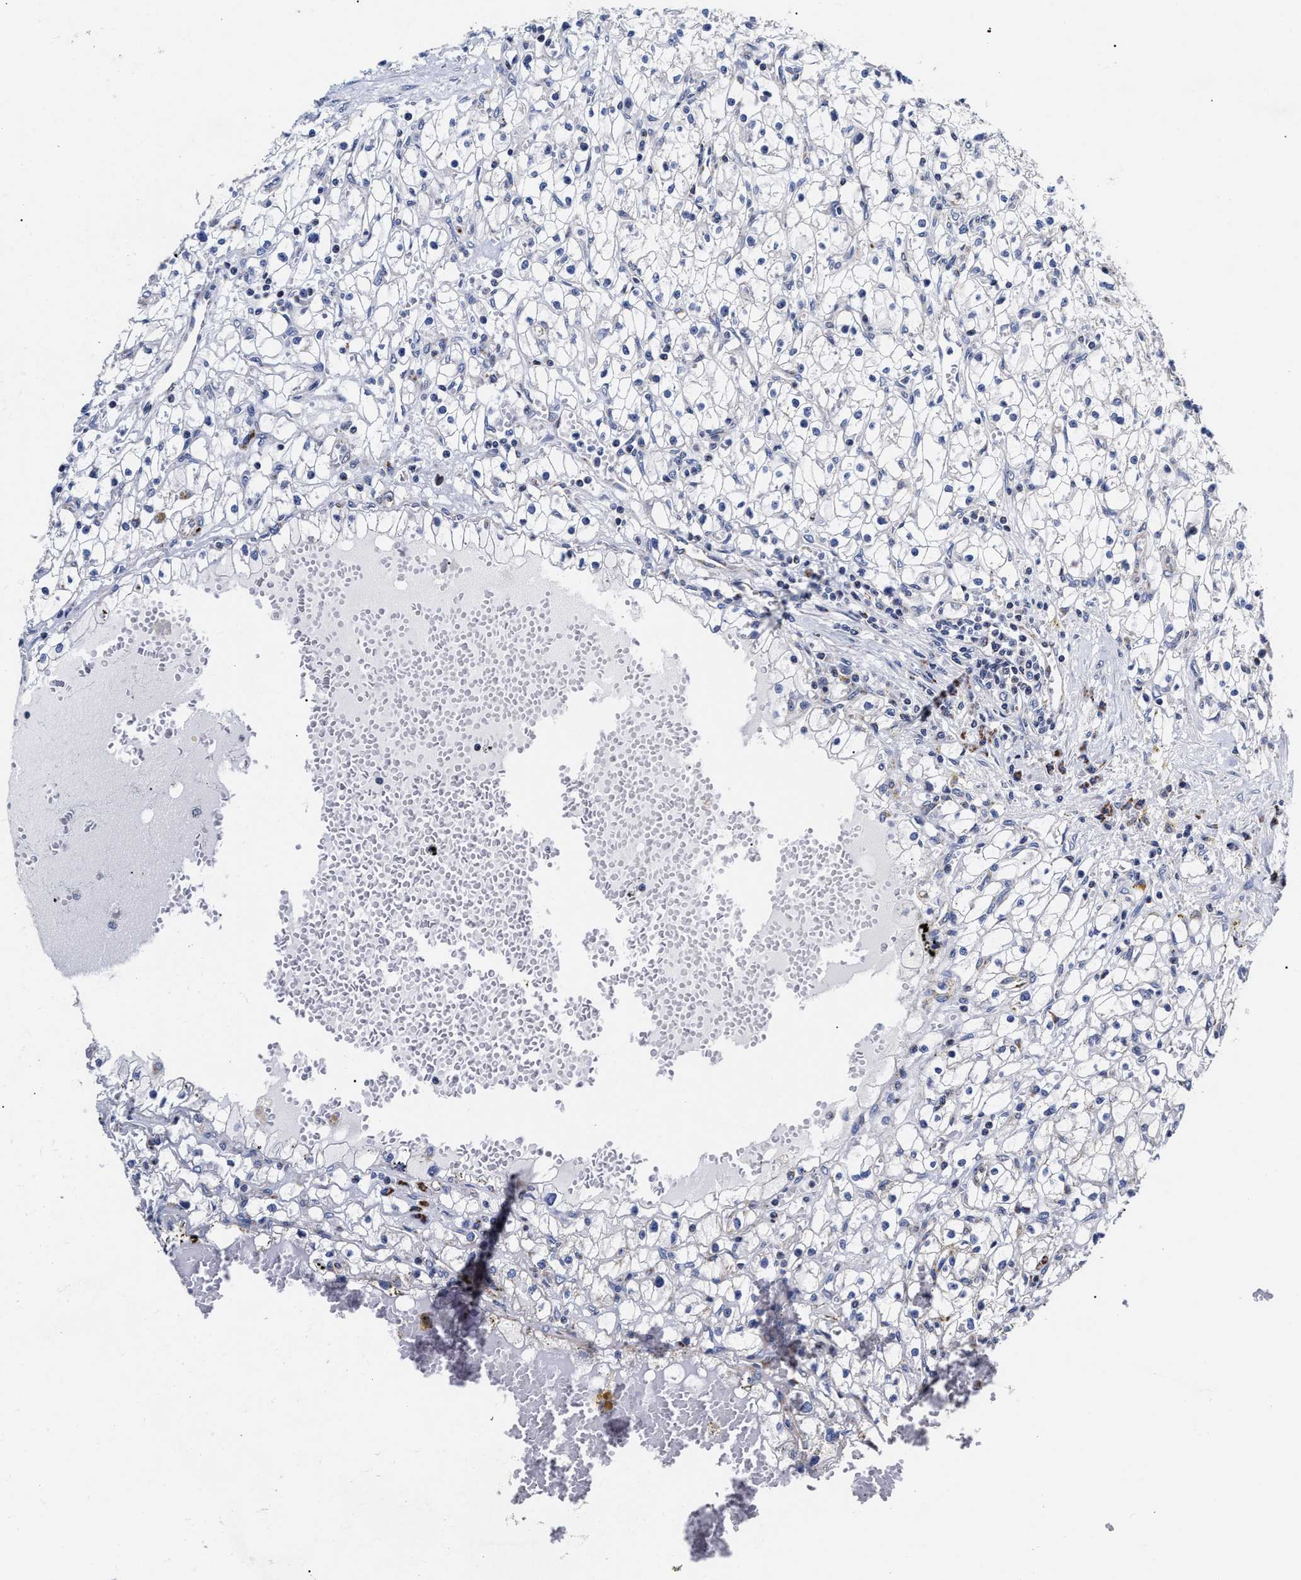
{"staining": {"intensity": "negative", "quantity": "none", "location": "none"}, "tissue": "renal cancer", "cell_type": "Tumor cells", "image_type": "cancer", "snomed": [{"axis": "morphology", "description": "Adenocarcinoma, NOS"}, {"axis": "topography", "description": "Kidney"}], "caption": "Renal adenocarcinoma stained for a protein using immunohistochemistry (IHC) shows no positivity tumor cells.", "gene": "HINT2", "patient": {"sex": "male", "age": 56}}